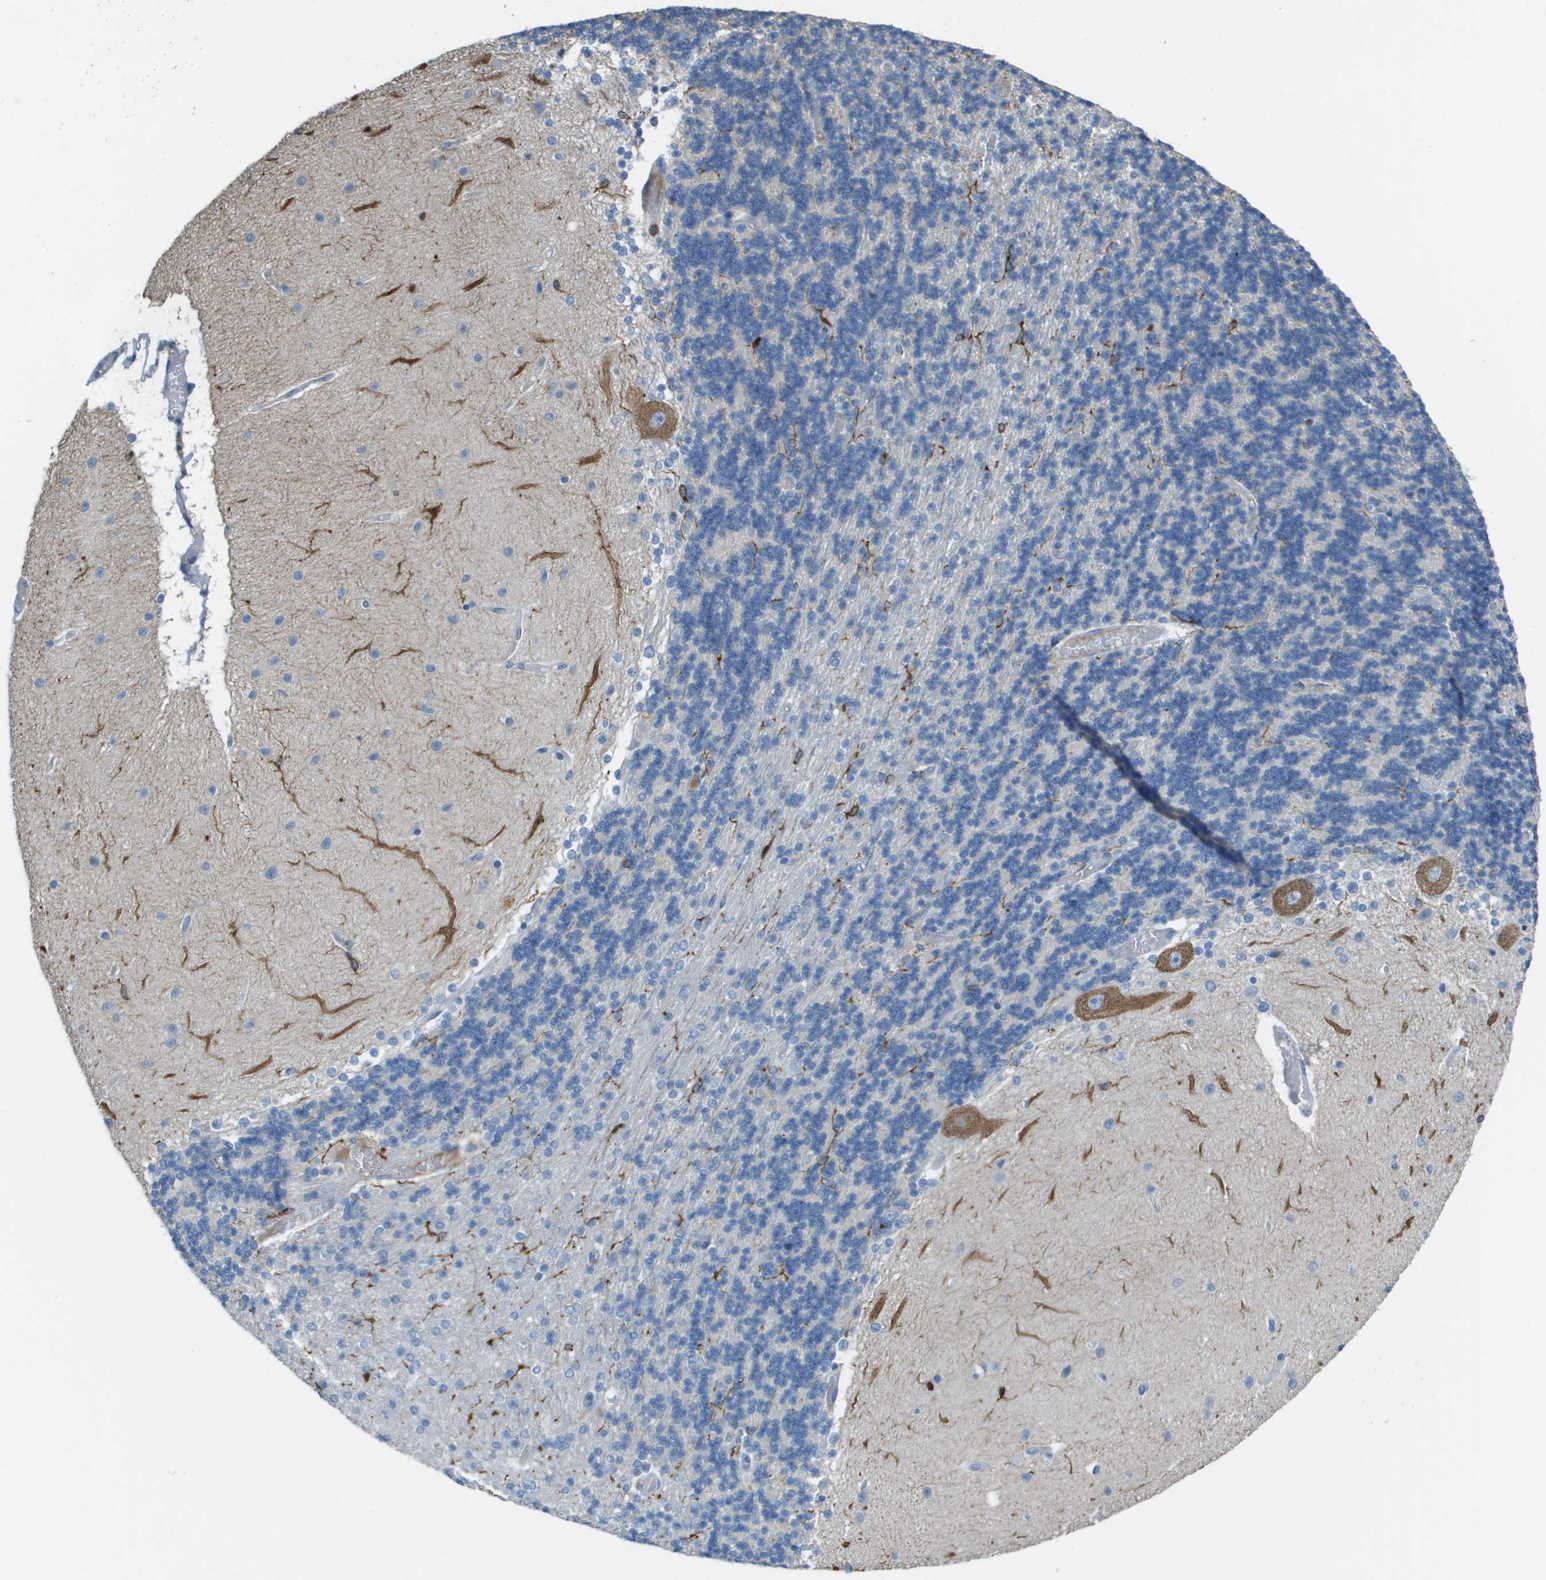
{"staining": {"intensity": "negative", "quantity": "none", "location": "none"}, "tissue": "cerebellum", "cell_type": "Cells in granular layer", "image_type": "normal", "snomed": [{"axis": "morphology", "description": "Normal tissue, NOS"}, {"axis": "topography", "description": "Cerebellum"}], "caption": "Normal cerebellum was stained to show a protein in brown. There is no significant positivity in cells in granular layer. (Brightfield microscopy of DAB (3,3'-diaminobenzidine) IHC at high magnification).", "gene": "APBB1IP", "patient": {"sex": "female", "age": 54}}